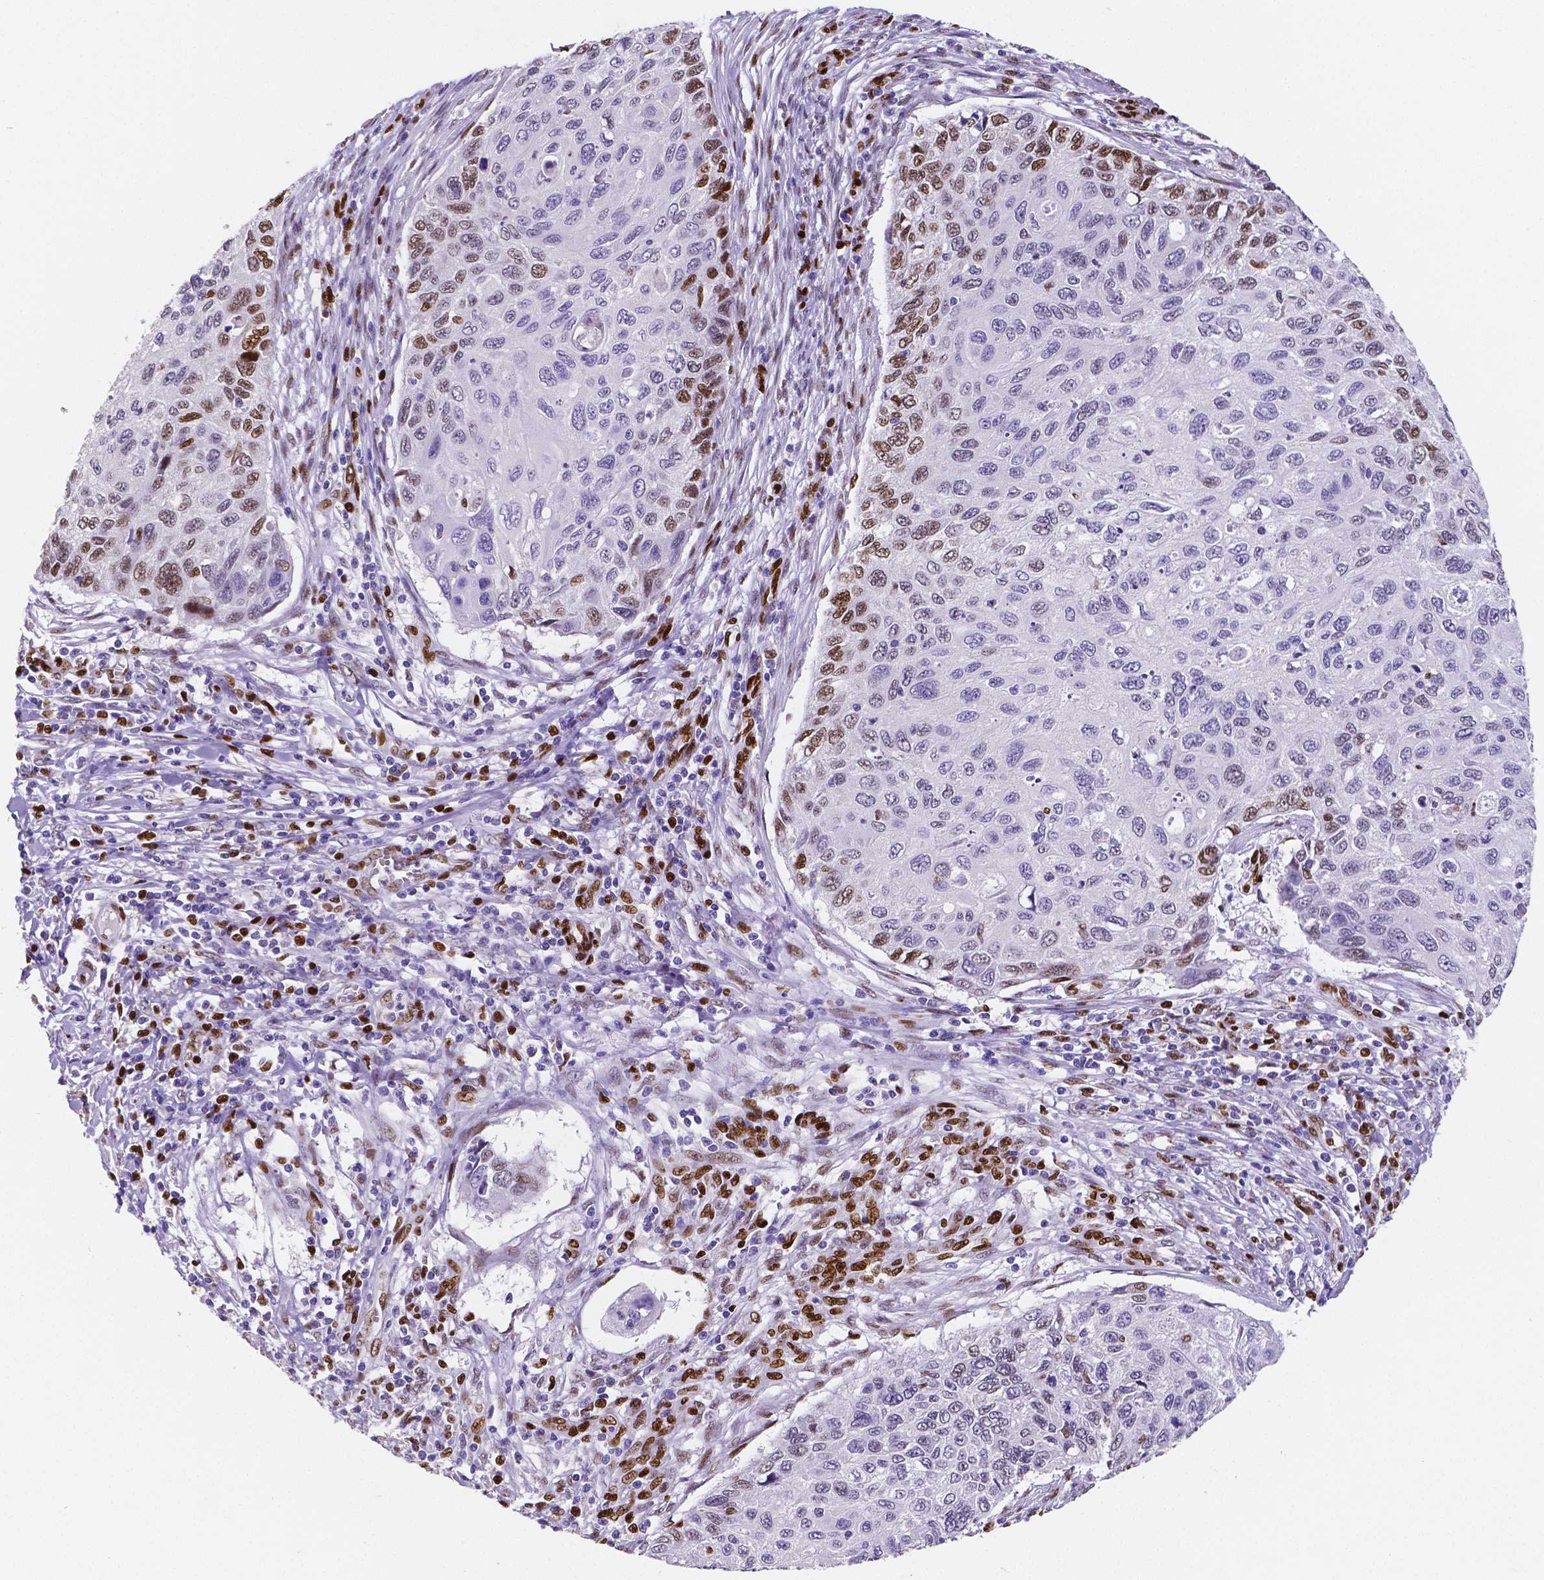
{"staining": {"intensity": "moderate", "quantity": "<25%", "location": "nuclear"}, "tissue": "cervical cancer", "cell_type": "Tumor cells", "image_type": "cancer", "snomed": [{"axis": "morphology", "description": "Squamous cell carcinoma, NOS"}, {"axis": "topography", "description": "Cervix"}], "caption": "Moderate nuclear protein expression is identified in about <25% of tumor cells in cervical squamous cell carcinoma.", "gene": "MEF2C", "patient": {"sex": "female", "age": 70}}